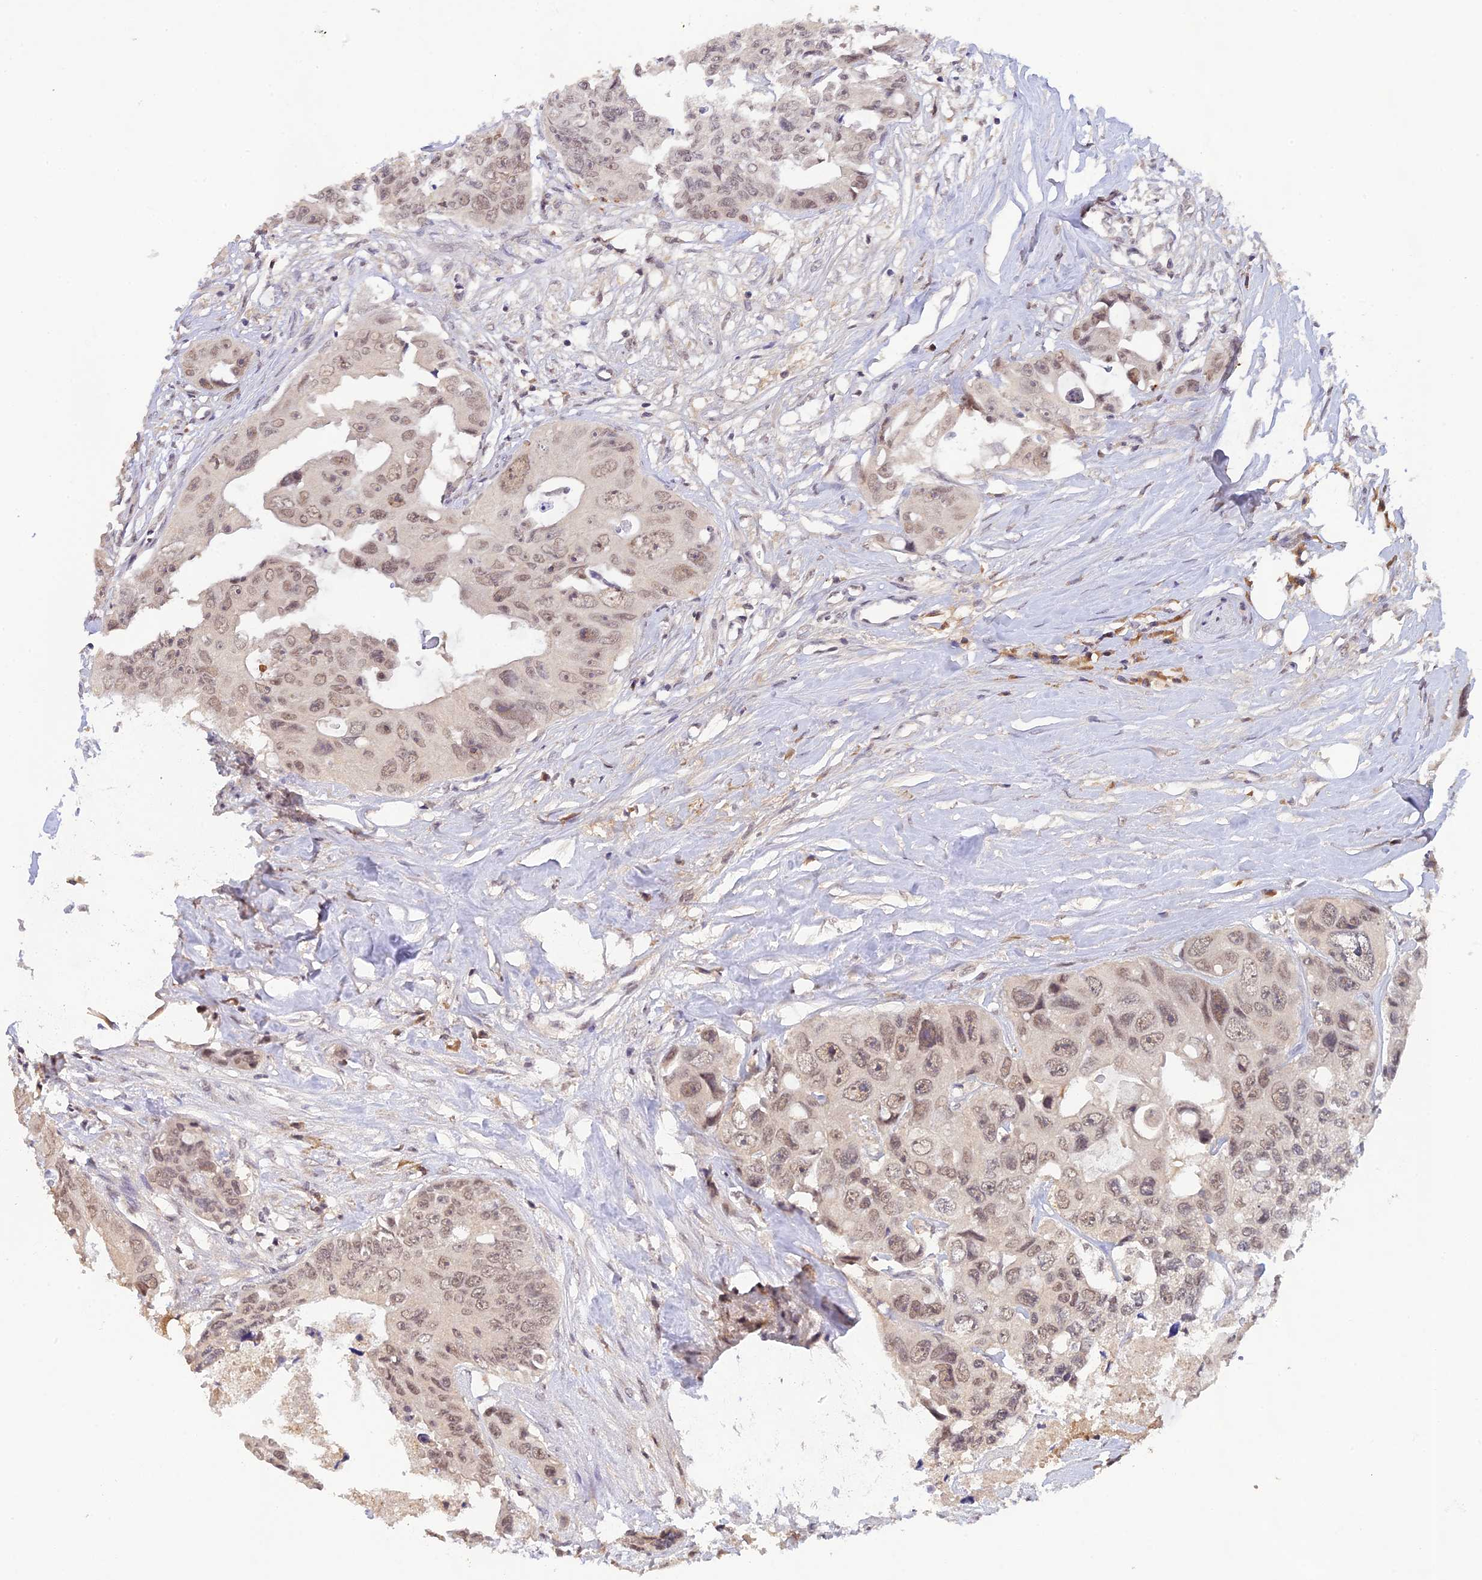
{"staining": {"intensity": "weak", "quantity": ">75%", "location": "nuclear"}, "tissue": "colorectal cancer", "cell_type": "Tumor cells", "image_type": "cancer", "snomed": [{"axis": "morphology", "description": "Adenocarcinoma, NOS"}, {"axis": "topography", "description": "Rectum"}], "caption": "IHC of adenocarcinoma (colorectal) displays low levels of weak nuclear positivity in about >75% of tumor cells.", "gene": "ZNF436", "patient": {"sex": "male", "age": 87}}